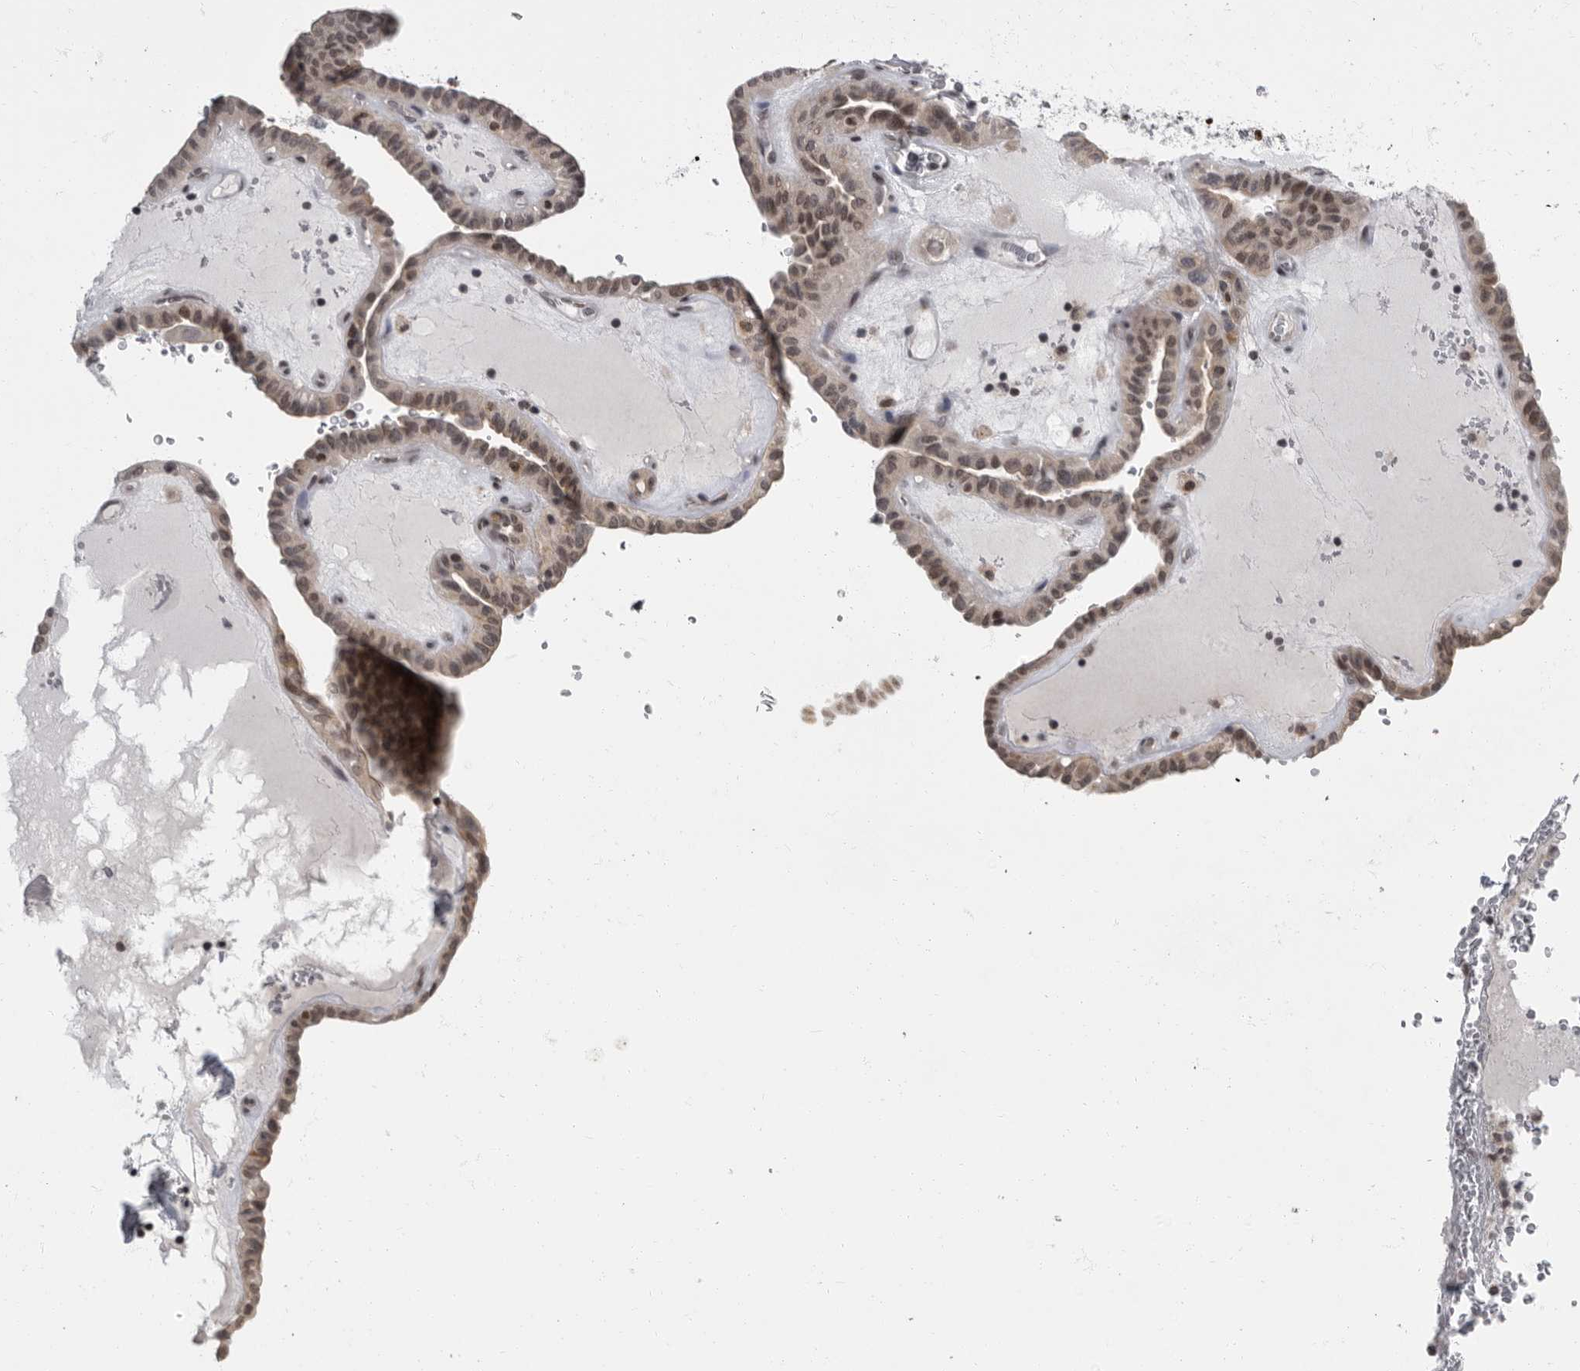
{"staining": {"intensity": "weak", "quantity": ">75%", "location": "nuclear"}, "tissue": "thyroid cancer", "cell_type": "Tumor cells", "image_type": "cancer", "snomed": [{"axis": "morphology", "description": "Papillary adenocarcinoma, NOS"}, {"axis": "topography", "description": "Thyroid gland"}], "caption": "Immunohistochemistry image of human thyroid papillary adenocarcinoma stained for a protein (brown), which reveals low levels of weak nuclear staining in about >75% of tumor cells.", "gene": "EVI5", "patient": {"sex": "male", "age": 77}}